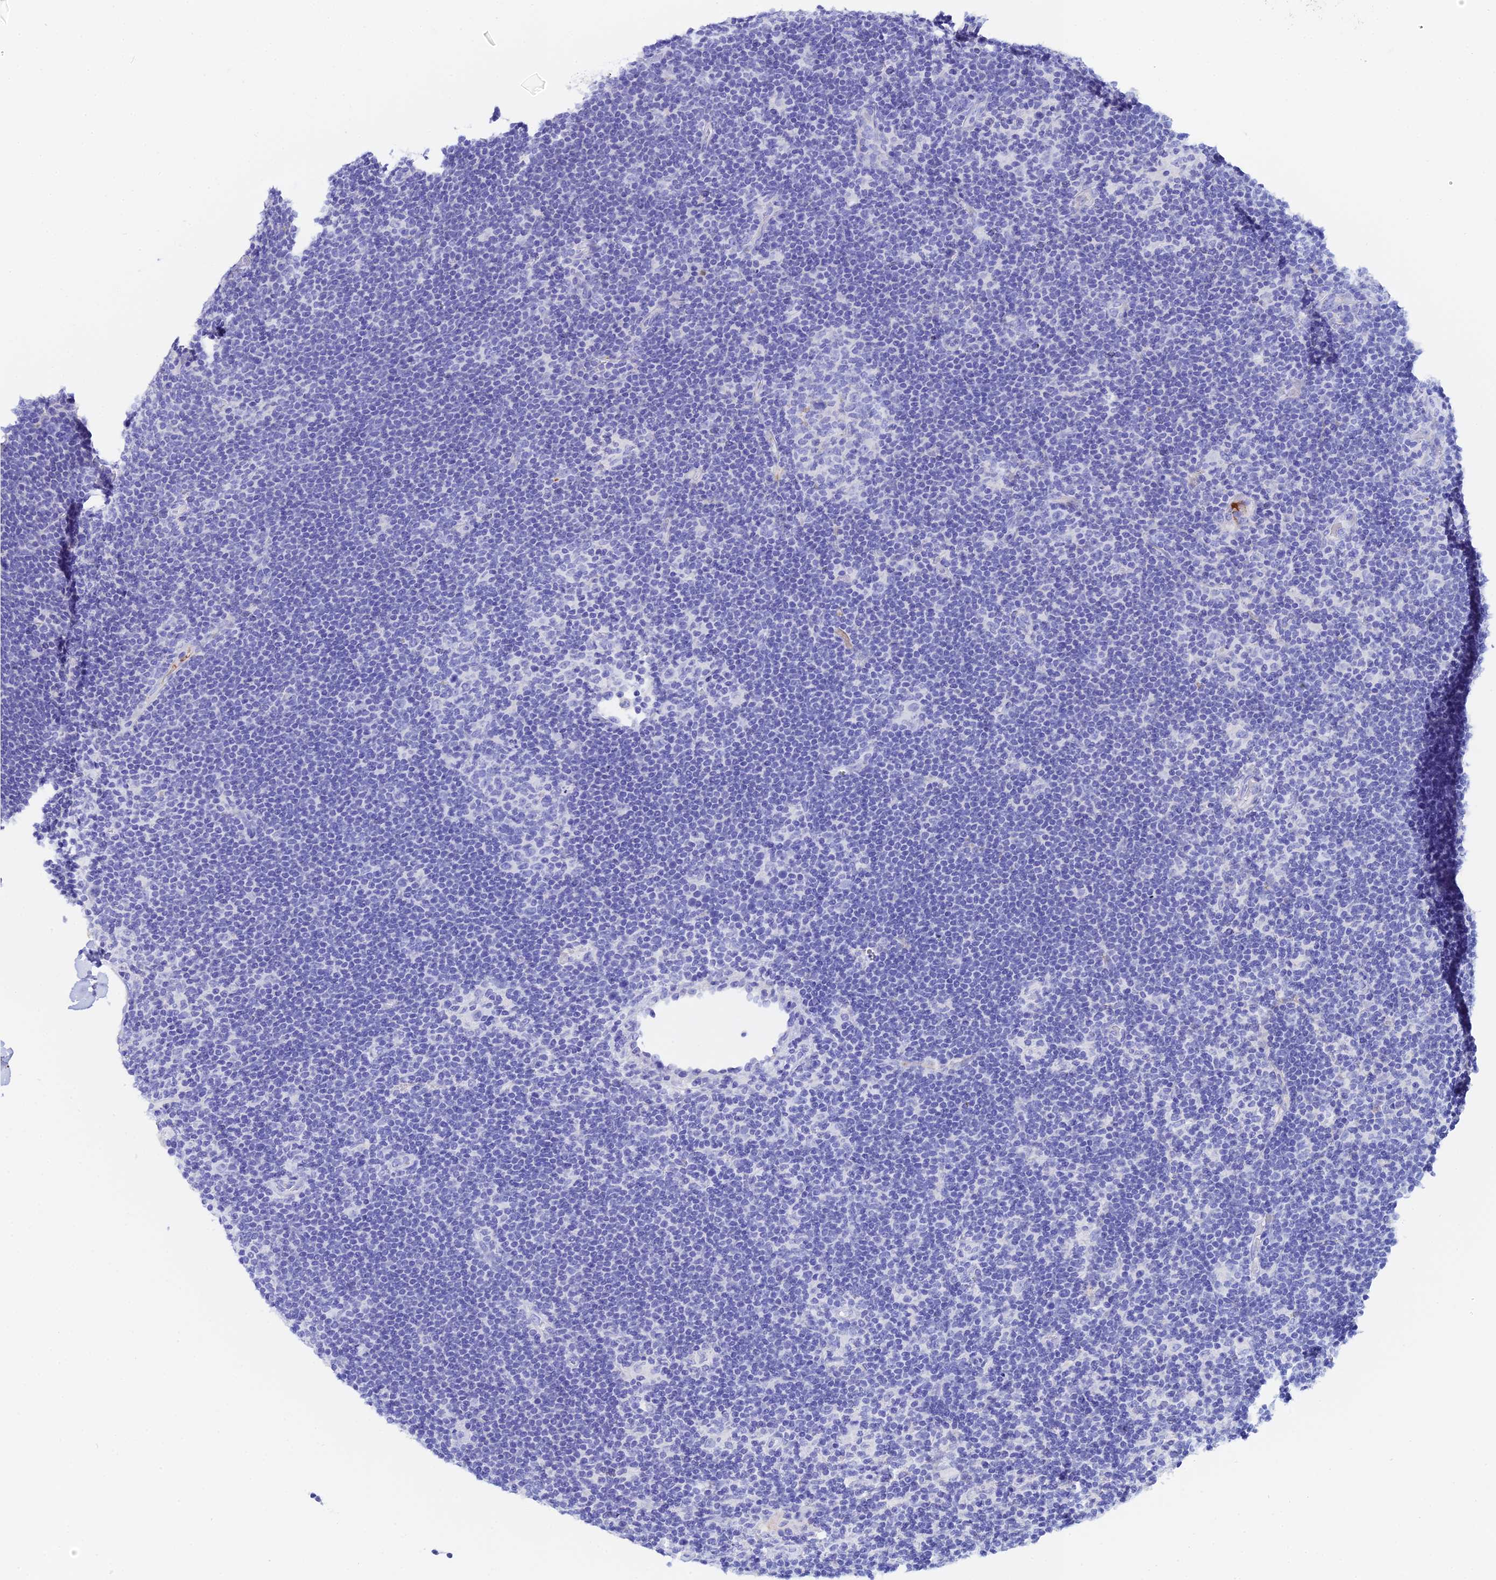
{"staining": {"intensity": "negative", "quantity": "none", "location": "none"}, "tissue": "lymphoma", "cell_type": "Tumor cells", "image_type": "cancer", "snomed": [{"axis": "morphology", "description": "Hodgkin's disease, NOS"}, {"axis": "topography", "description": "Lymph node"}], "caption": "Micrograph shows no protein expression in tumor cells of lymphoma tissue.", "gene": "CELA3A", "patient": {"sex": "female", "age": 57}}